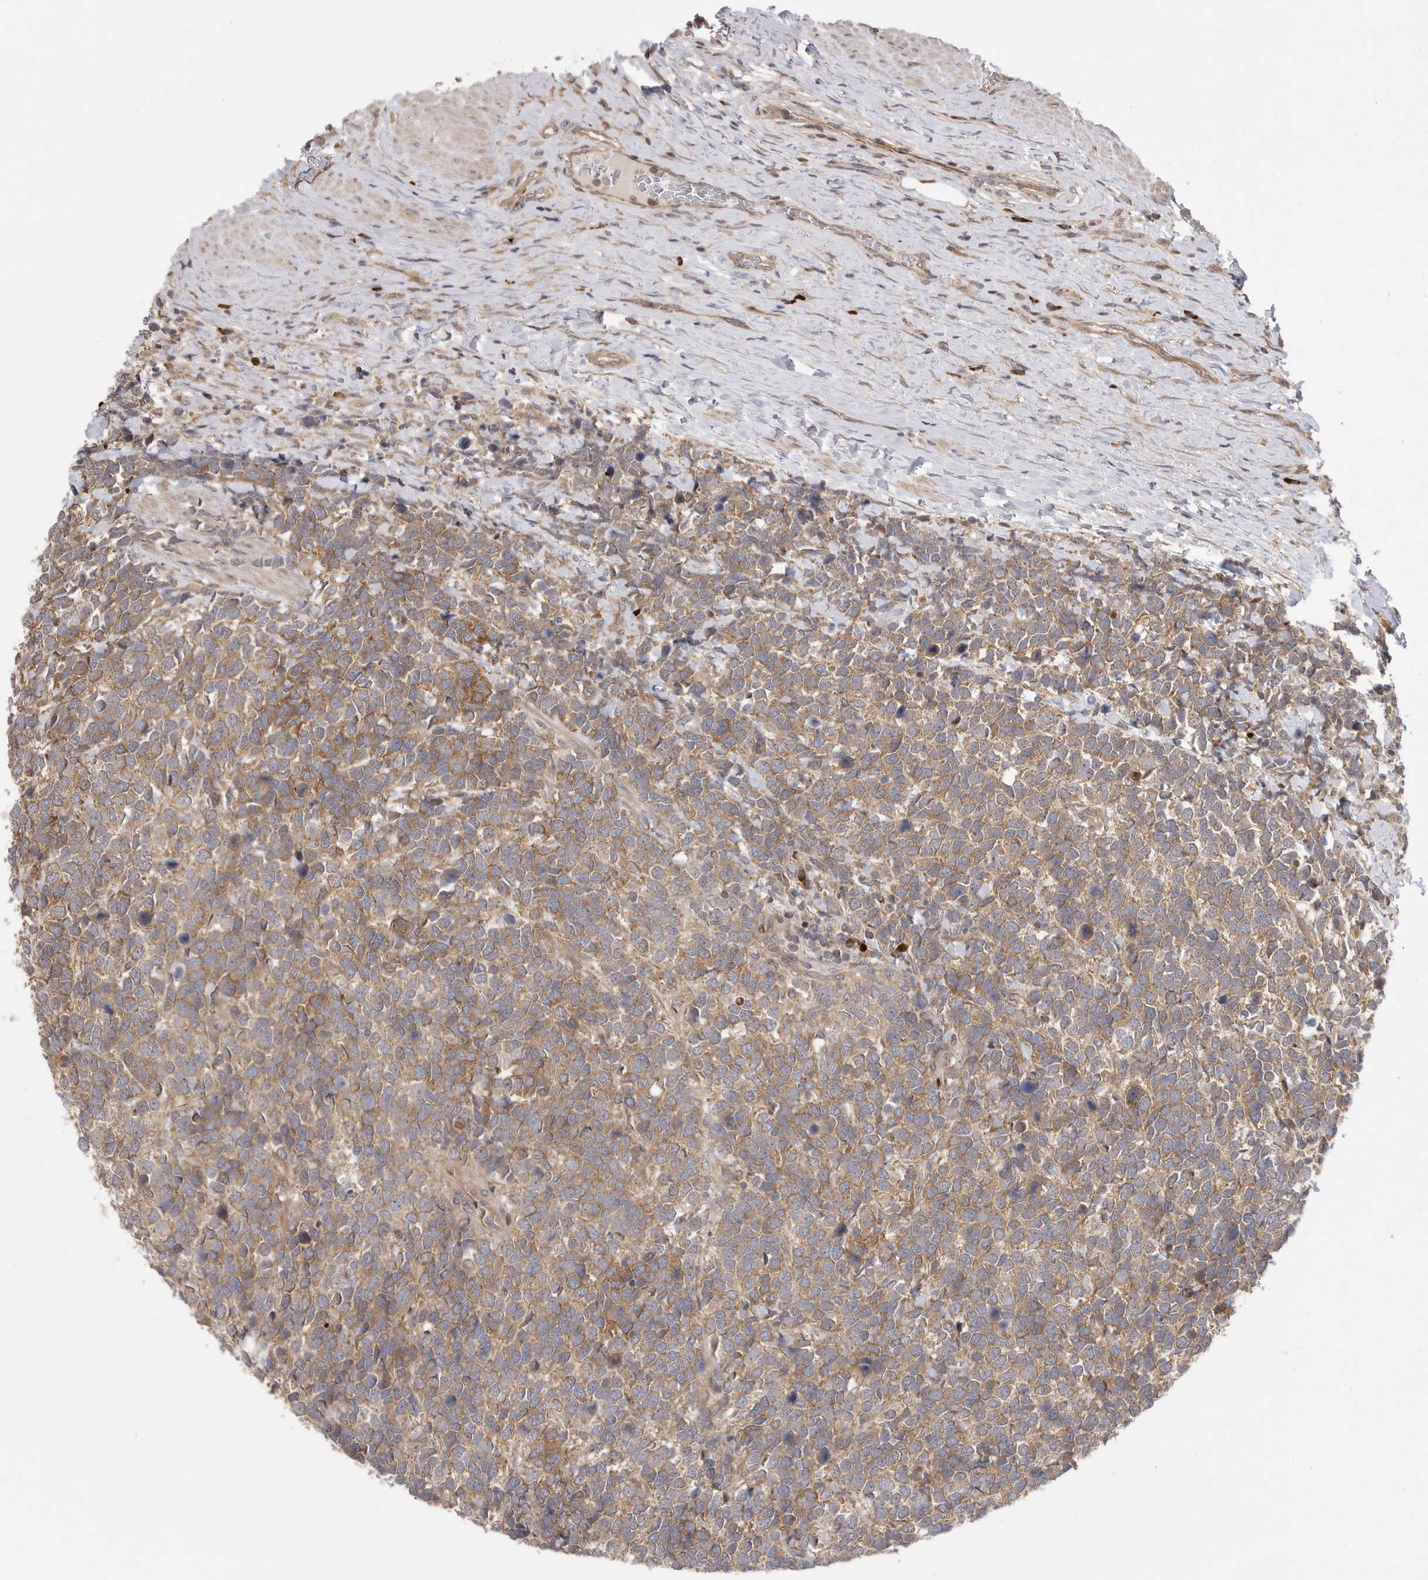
{"staining": {"intensity": "moderate", "quantity": ">75%", "location": "cytoplasmic/membranous"}, "tissue": "urothelial cancer", "cell_type": "Tumor cells", "image_type": "cancer", "snomed": [{"axis": "morphology", "description": "Urothelial carcinoma, High grade"}, {"axis": "topography", "description": "Urinary bladder"}], "caption": "Immunohistochemical staining of human urothelial cancer exhibits moderate cytoplasmic/membranous protein staining in about >75% of tumor cells. (Brightfield microscopy of DAB IHC at high magnification).", "gene": "OXR1", "patient": {"sex": "female", "age": 82}}